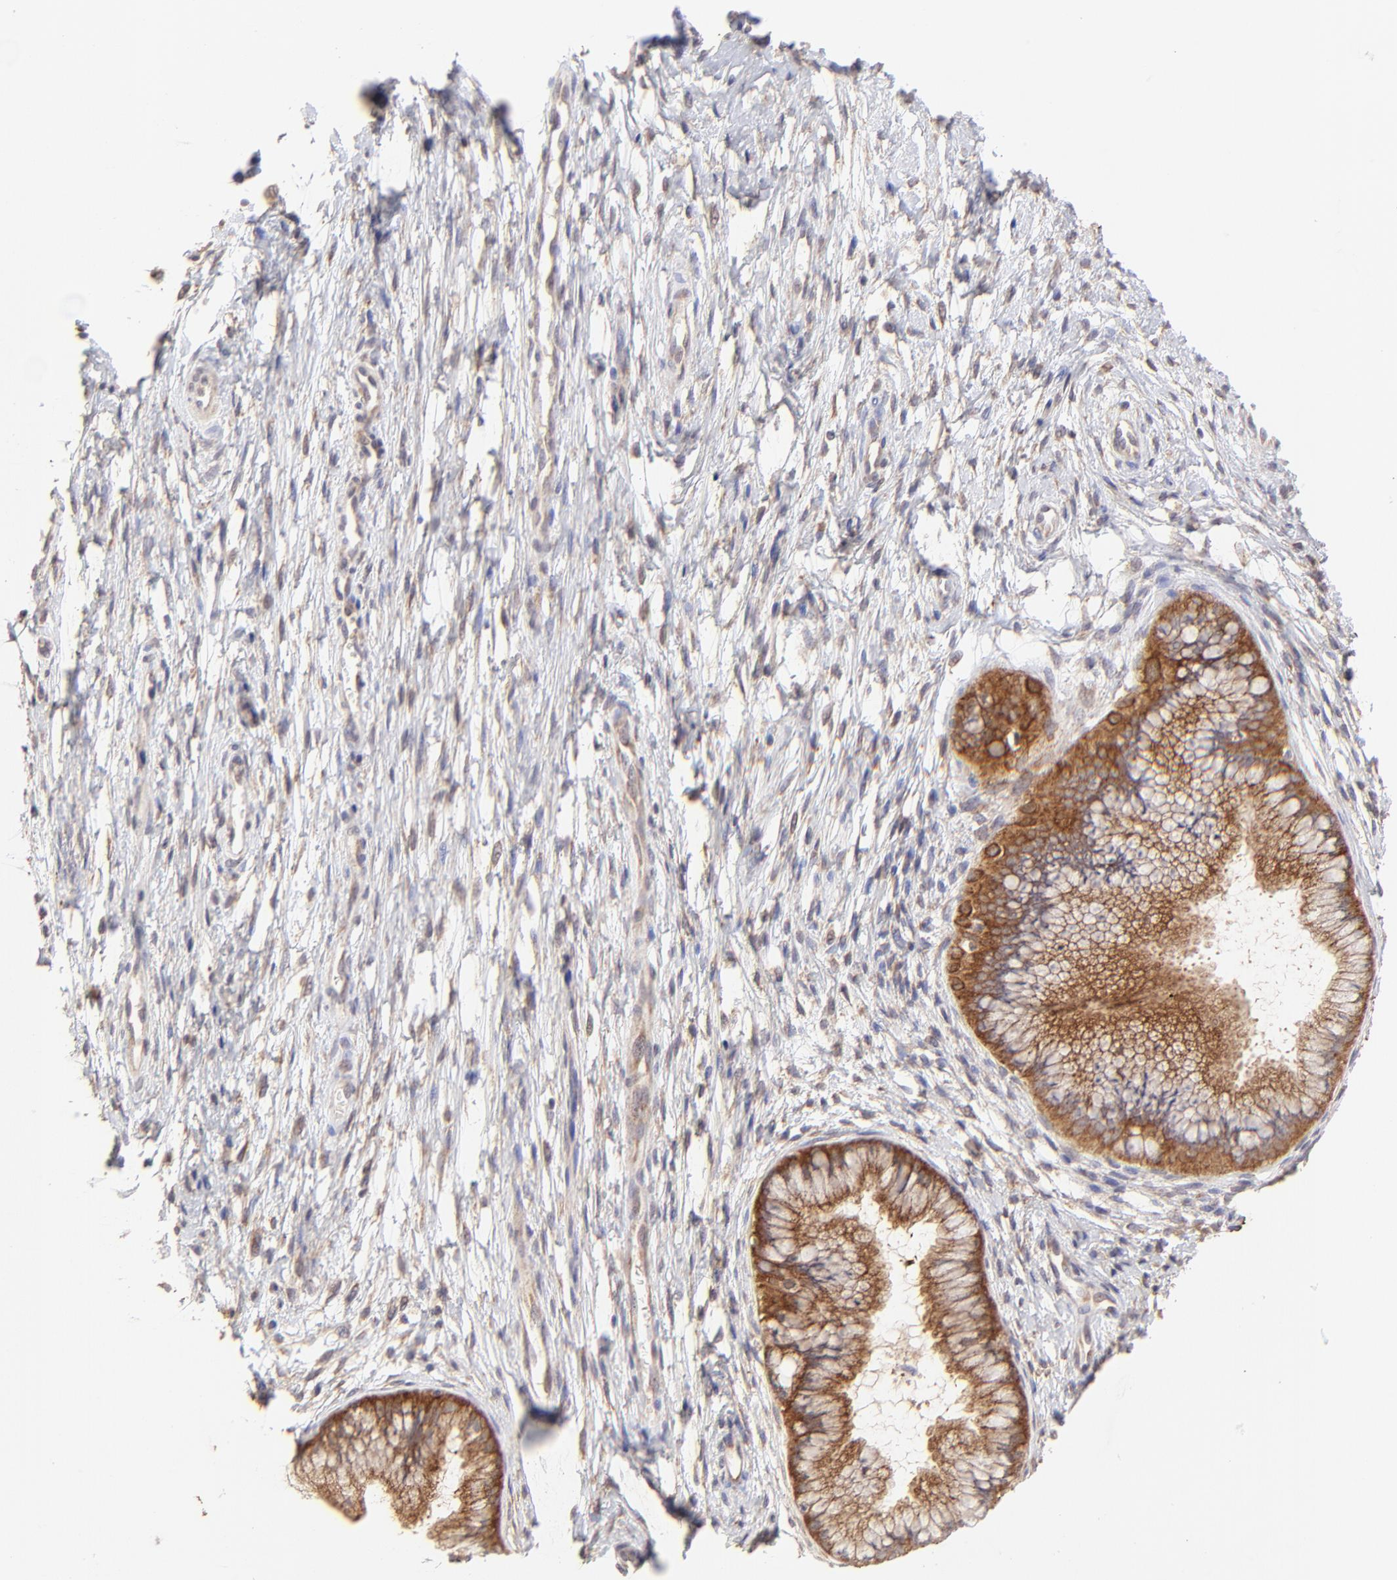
{"staining": {"intensity": "strong", "quantity": ">75%", "location": "cytoplasmic/membranous"}, "tissue": "cervix", "cell_type": "Glandular cells", "image_type": "normal", "snomed": [{"axis": "morphology", "description": "Normal tissue, NOS"}, {"axis": "topography", "description": "Cervix"}], "caption": "This photomicrograph shows immunohistochemistry (IHC) staining of benign cervix, with high strong cytoplasmic/membranous expression in about >75% of glandular cells.", "gene": "TNRC6B", "patient": {"sex": "female", "age": 39}}